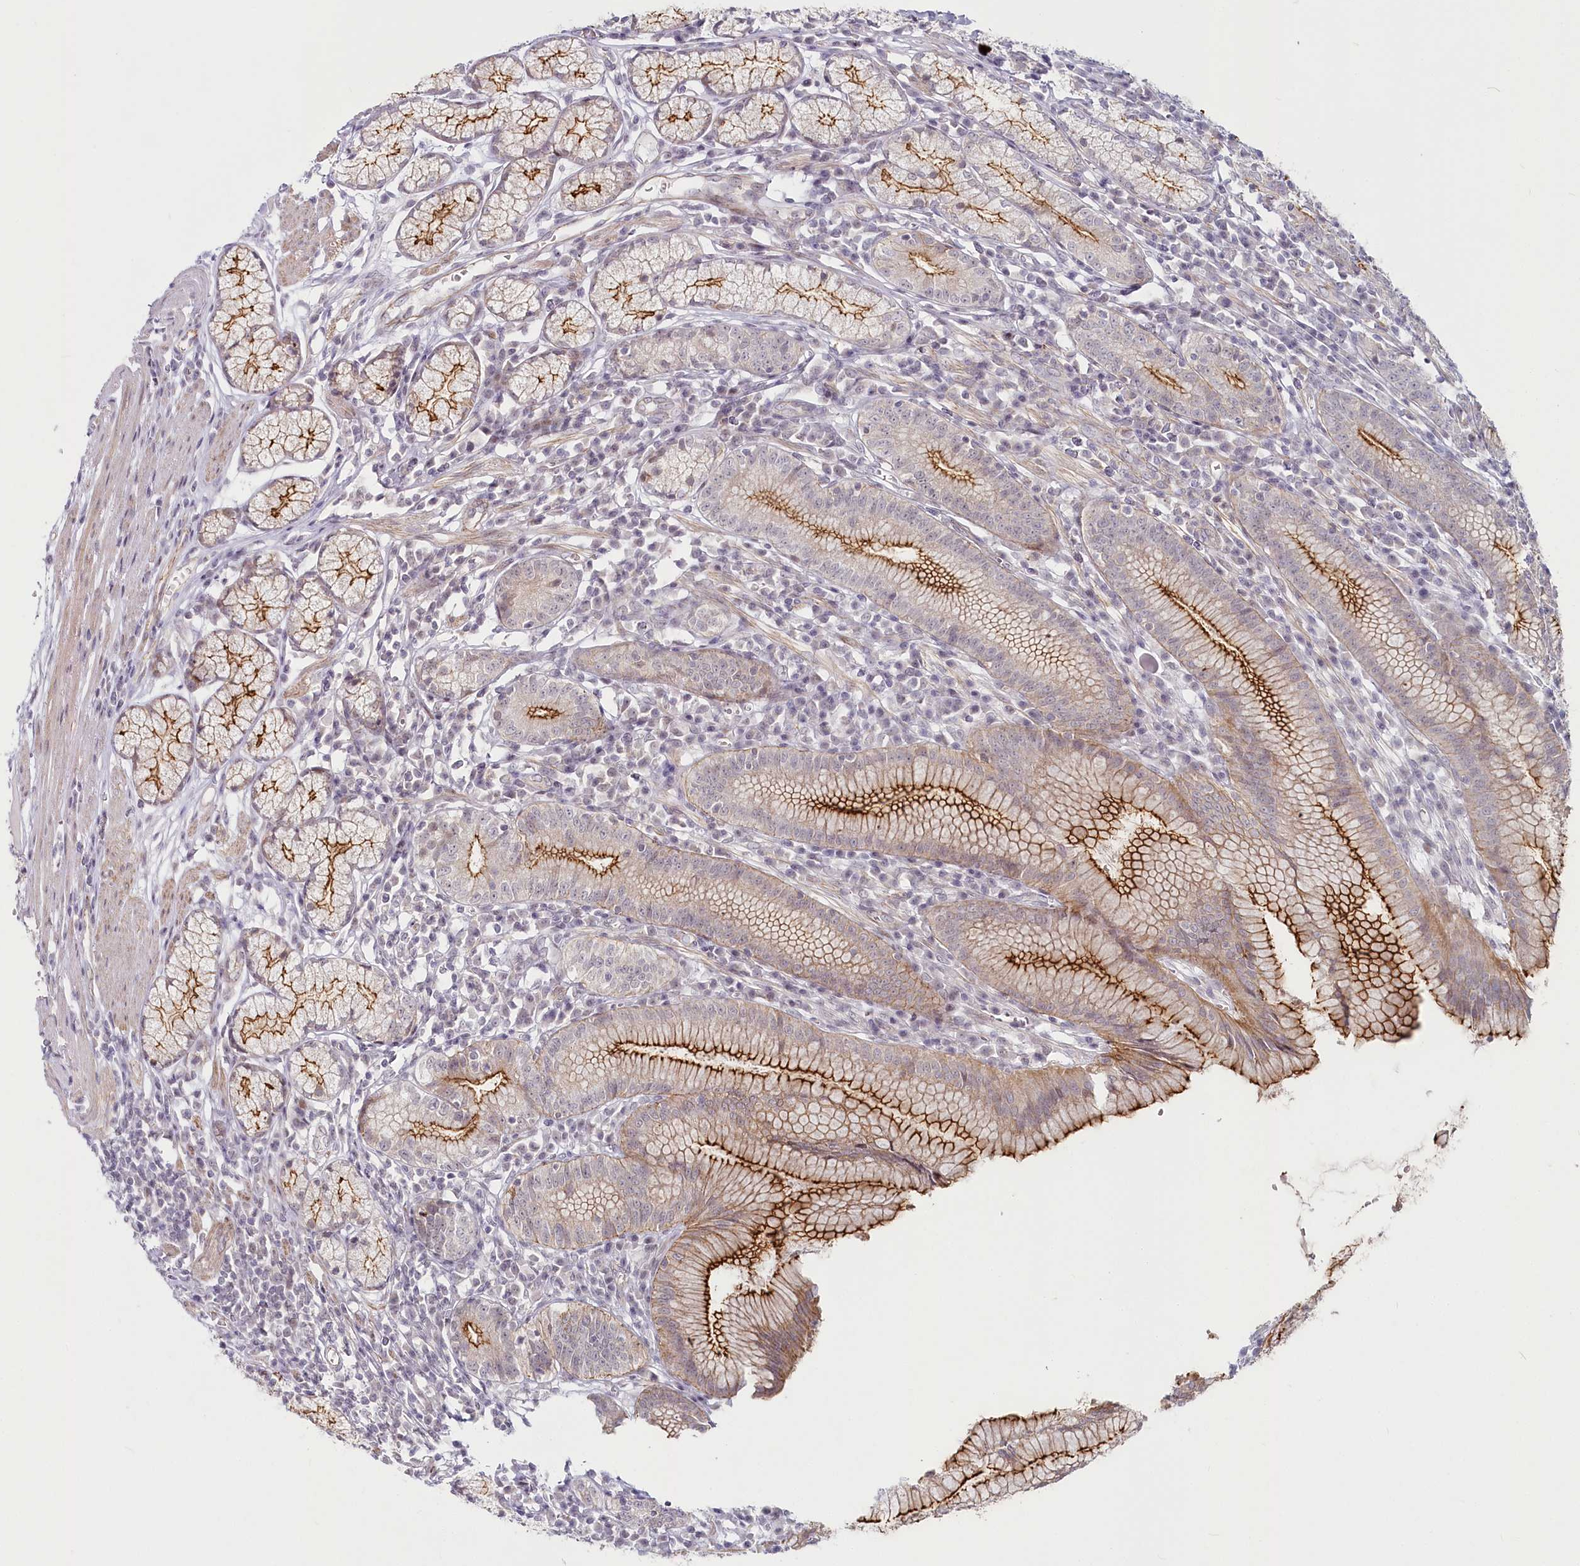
{"staining": {"intensity": "strong", "quantity": "25%-75%", "location": "cytoplasmic/membranous"}, "tissue": "stomach", "cell_type": "Glandular cells", "image_type": "normal", "snomed": [{"axis": "morphology", "description": "Normal tissue, NOS"}, {"axis": "topography", "description": "Stomach"}], "caption": "Brown immunohistochemical staining in normal human stomach shows strong cytoplasmic/membranous expression in approximately 25%-75% of glandular cells. (DAB (3,3'-diaminobenzidine) IHC, brown staining for protein, blue staining for nuclei).", "gene": "ABHD8", "patient": {"sex": "male", "age": 55}}